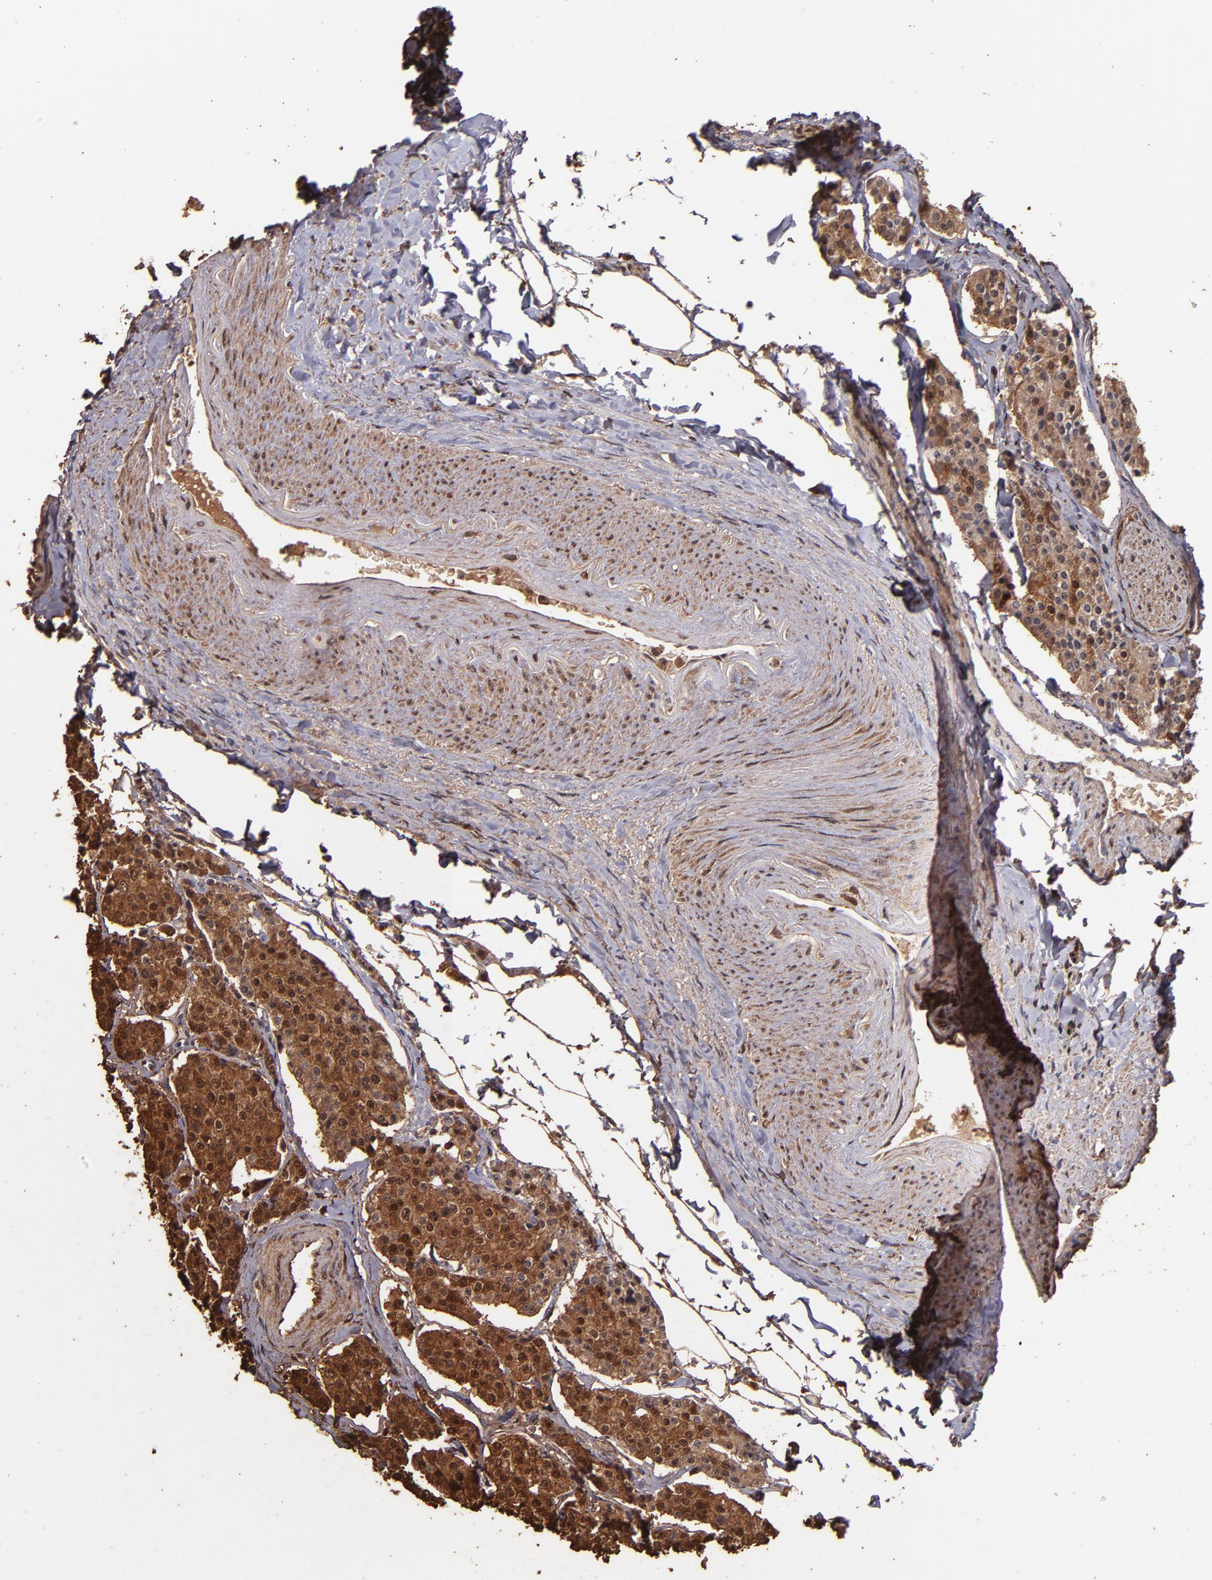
{"staining": {"intensity": "strong", "quantity": ">75%", "location": "cytoplasmic/membranous,nuclear"}, "tissue": "carcinoid", "cell_type": "Tumor cells", "image_type": "cancer", "snomed": [{"axis": "morphology", "description": "Carcinoid, malignant, NOS"}, {"axis": "topography", "description": "Colon"}], "caption": "This photomicrograph displays IHC staining of carcinoid, with high strong cytoplasmic/membranous and nuclear expression in about >75% of tumor cells.", "gene": "S100A6", "patient": {"sex": "female", "age": 61}}